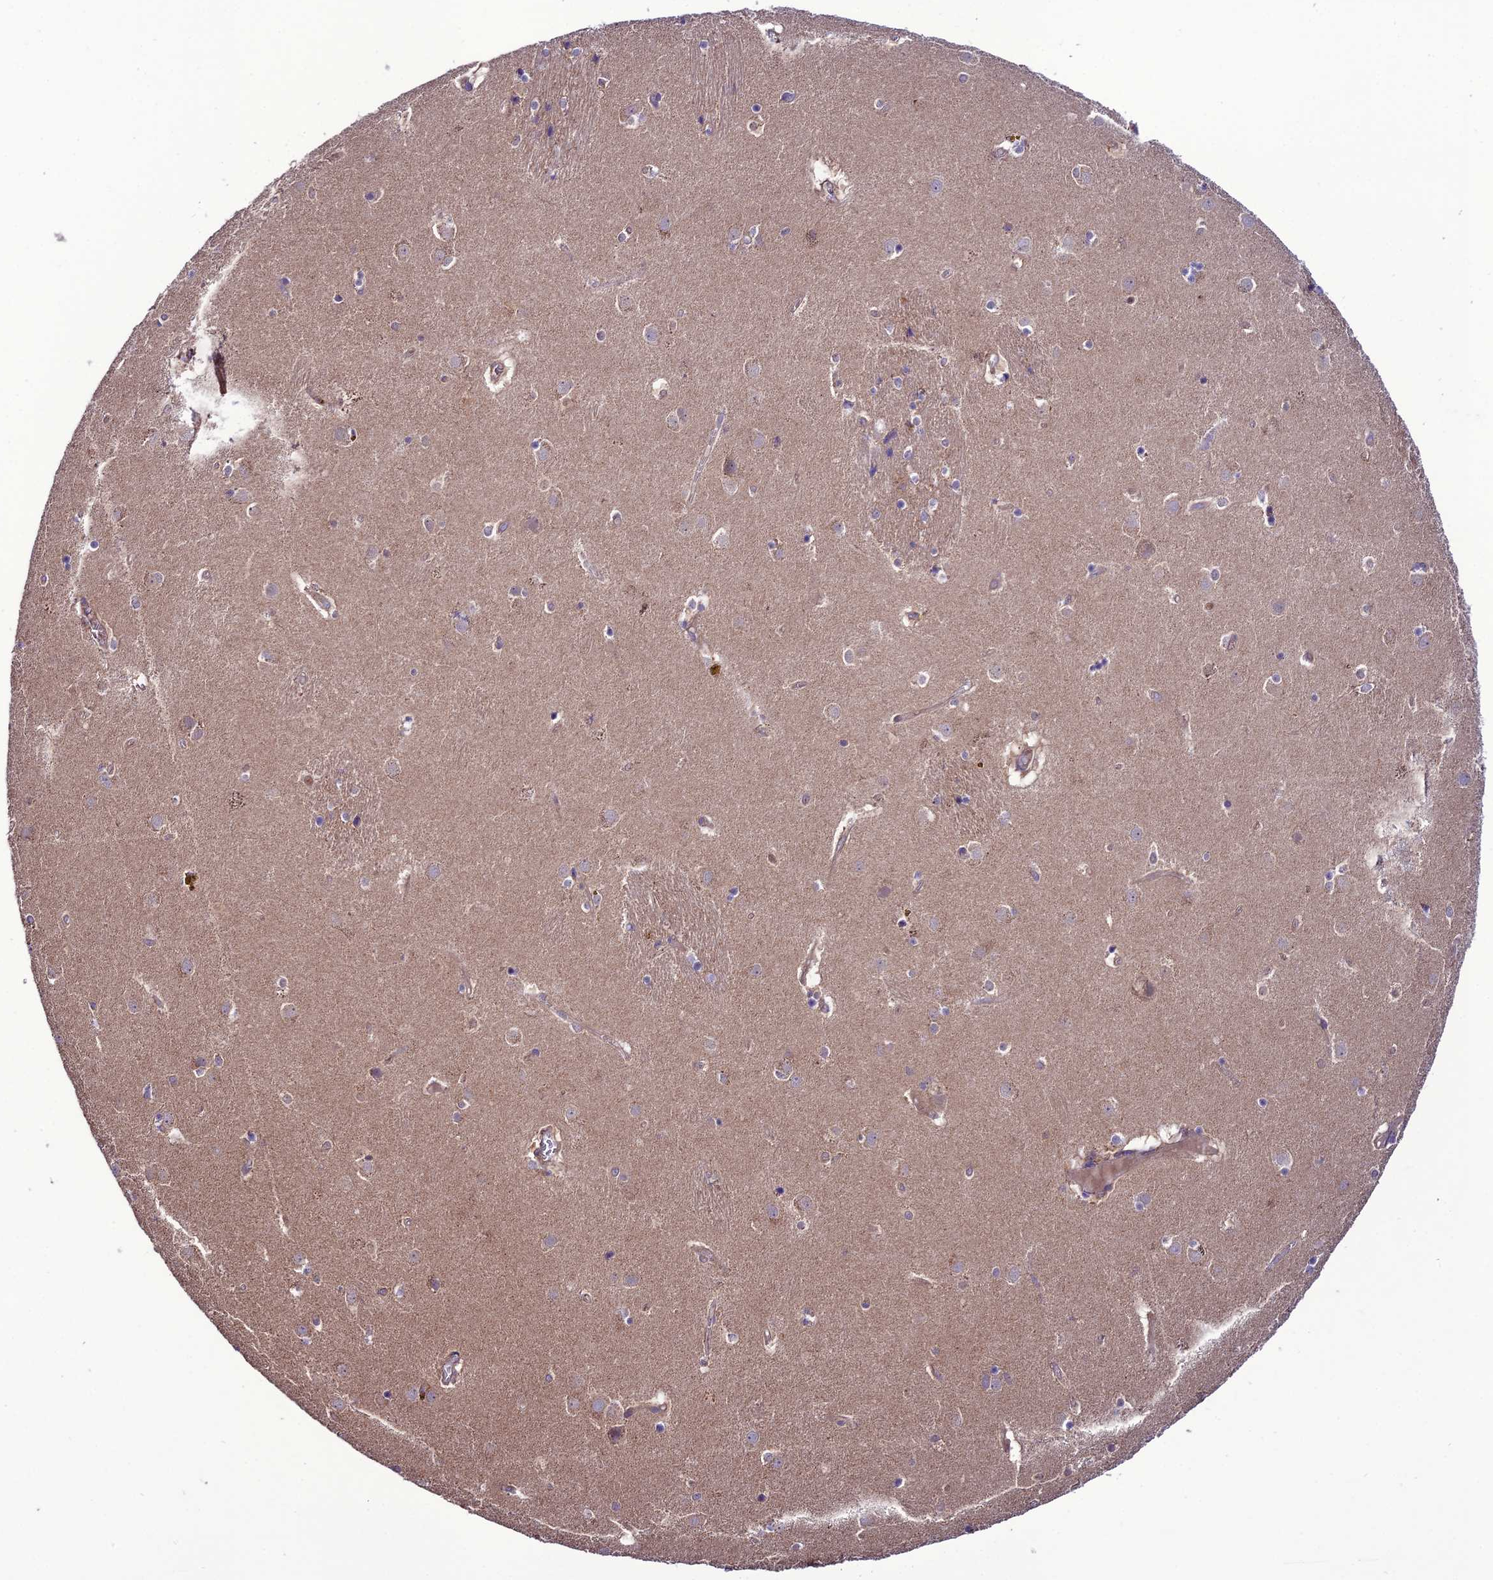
{"staining": {"intensity": "negative", "quantity": "none", "location": "none"}, "tissue": "caudate", "cell_type": "Glial cells", "image_type": "normal", "snomed": [{"axis": "morphology", "description": "Normal tissue, NOS"}, {"axis": "topography", "description": "Lateral ventricle wall"}], "caption": "DAB immunohistochemical staining of normal human caudate exhibits no significant expression in glial cells.", "gene": "PPIL3", "patient": {"sex": "male", "age": 70}}